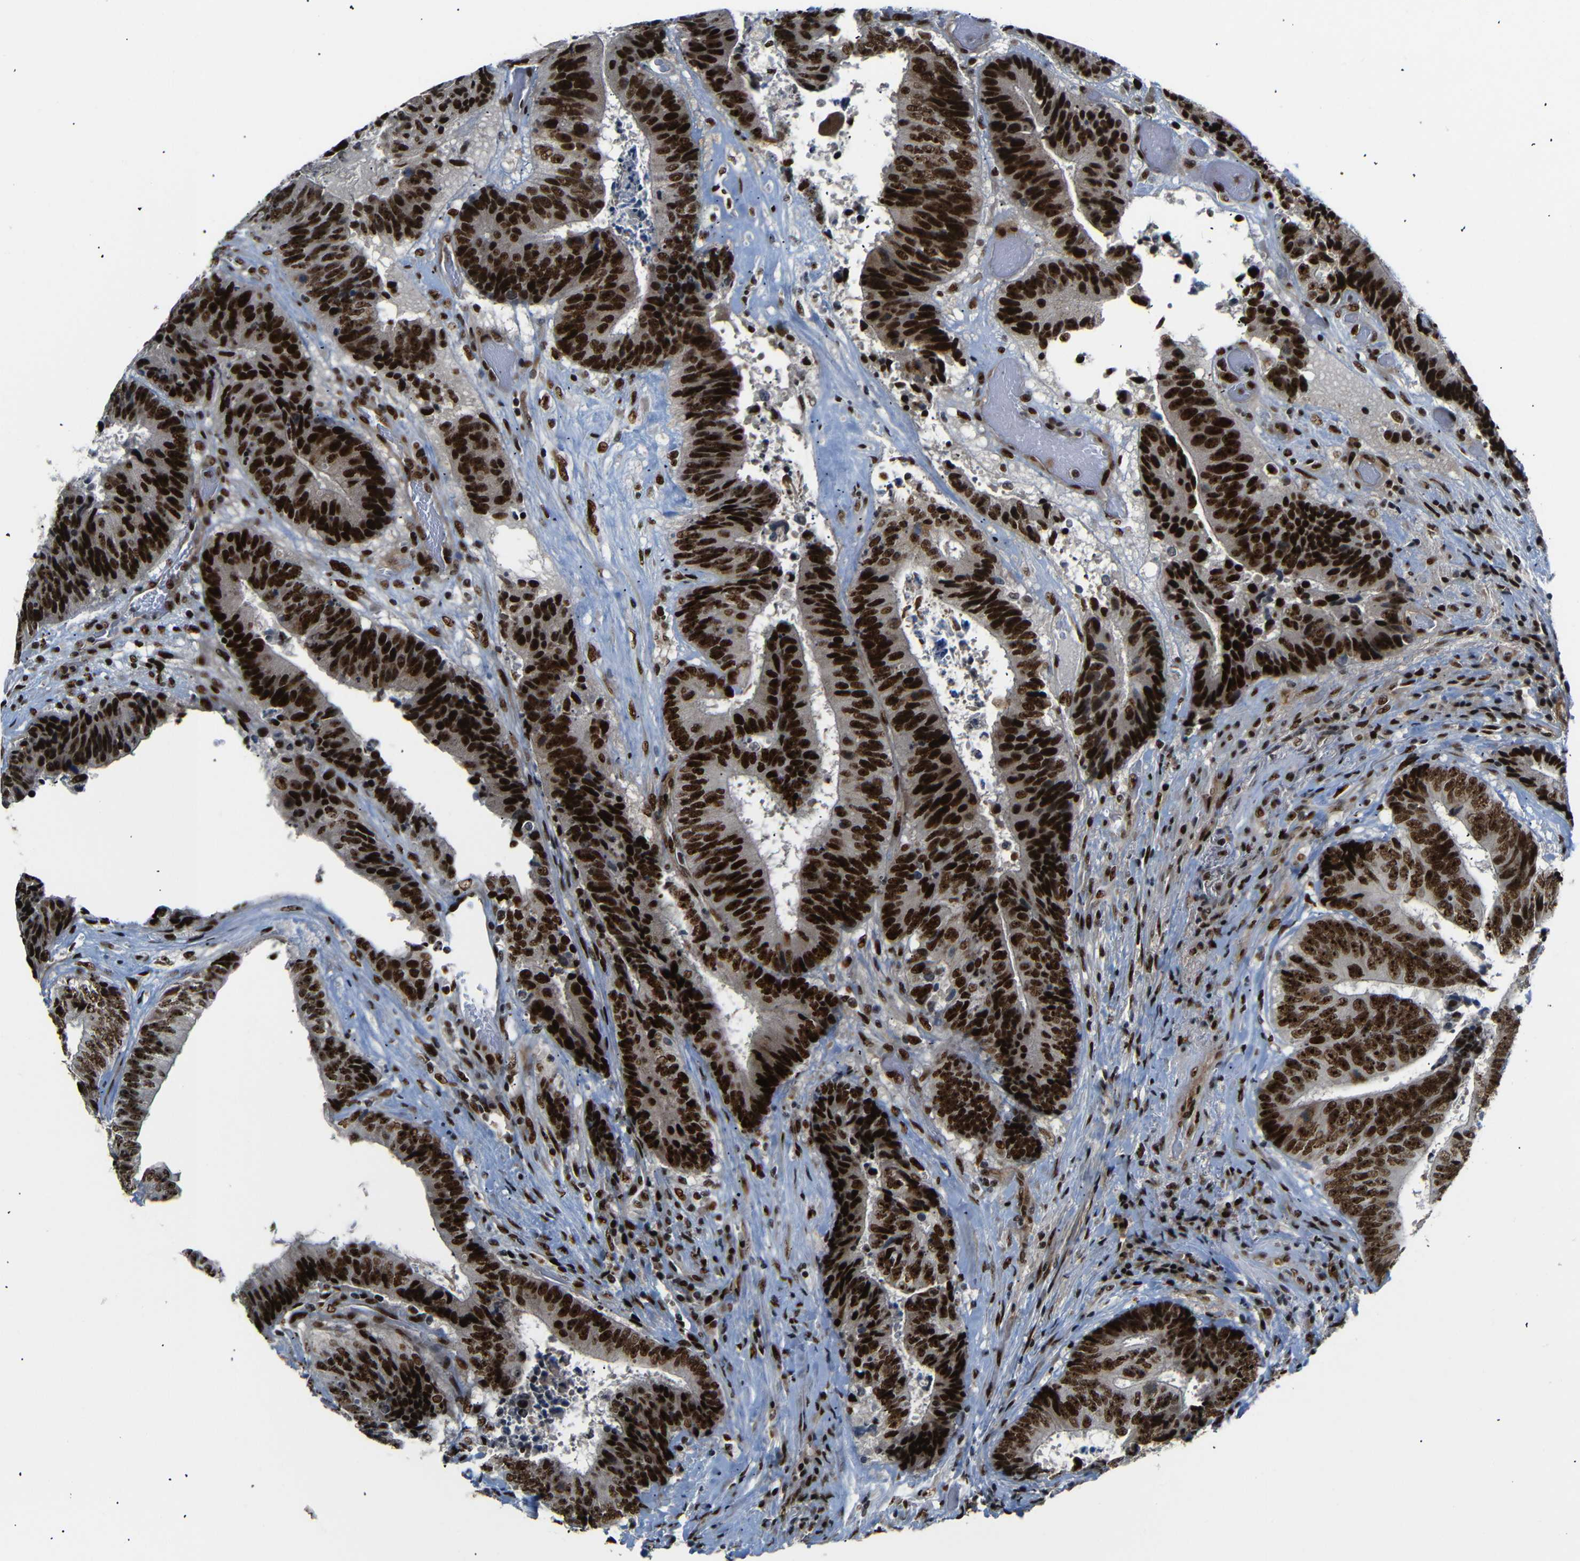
{"staining": {"intensity": "strong", "quantity": ">75%", "location": "nuclear"}, "tissue": "colorectal cancer", "cell_type": "Tumor cells", "image_type": "cancer", "snomed": [{"axis": "morphology", "description": "Adenocarcinoma, NOS"}, {"axis": "topography", "description": "Rectum"}], "caption": "Strong nuclear positivity for a protein is identified in approximately >75% of tumor cells of colorectal adenocarcinoma using immunohistochemistry.", "gene": "SETDB2", "patient": {"sex": "male", "age": 72}}